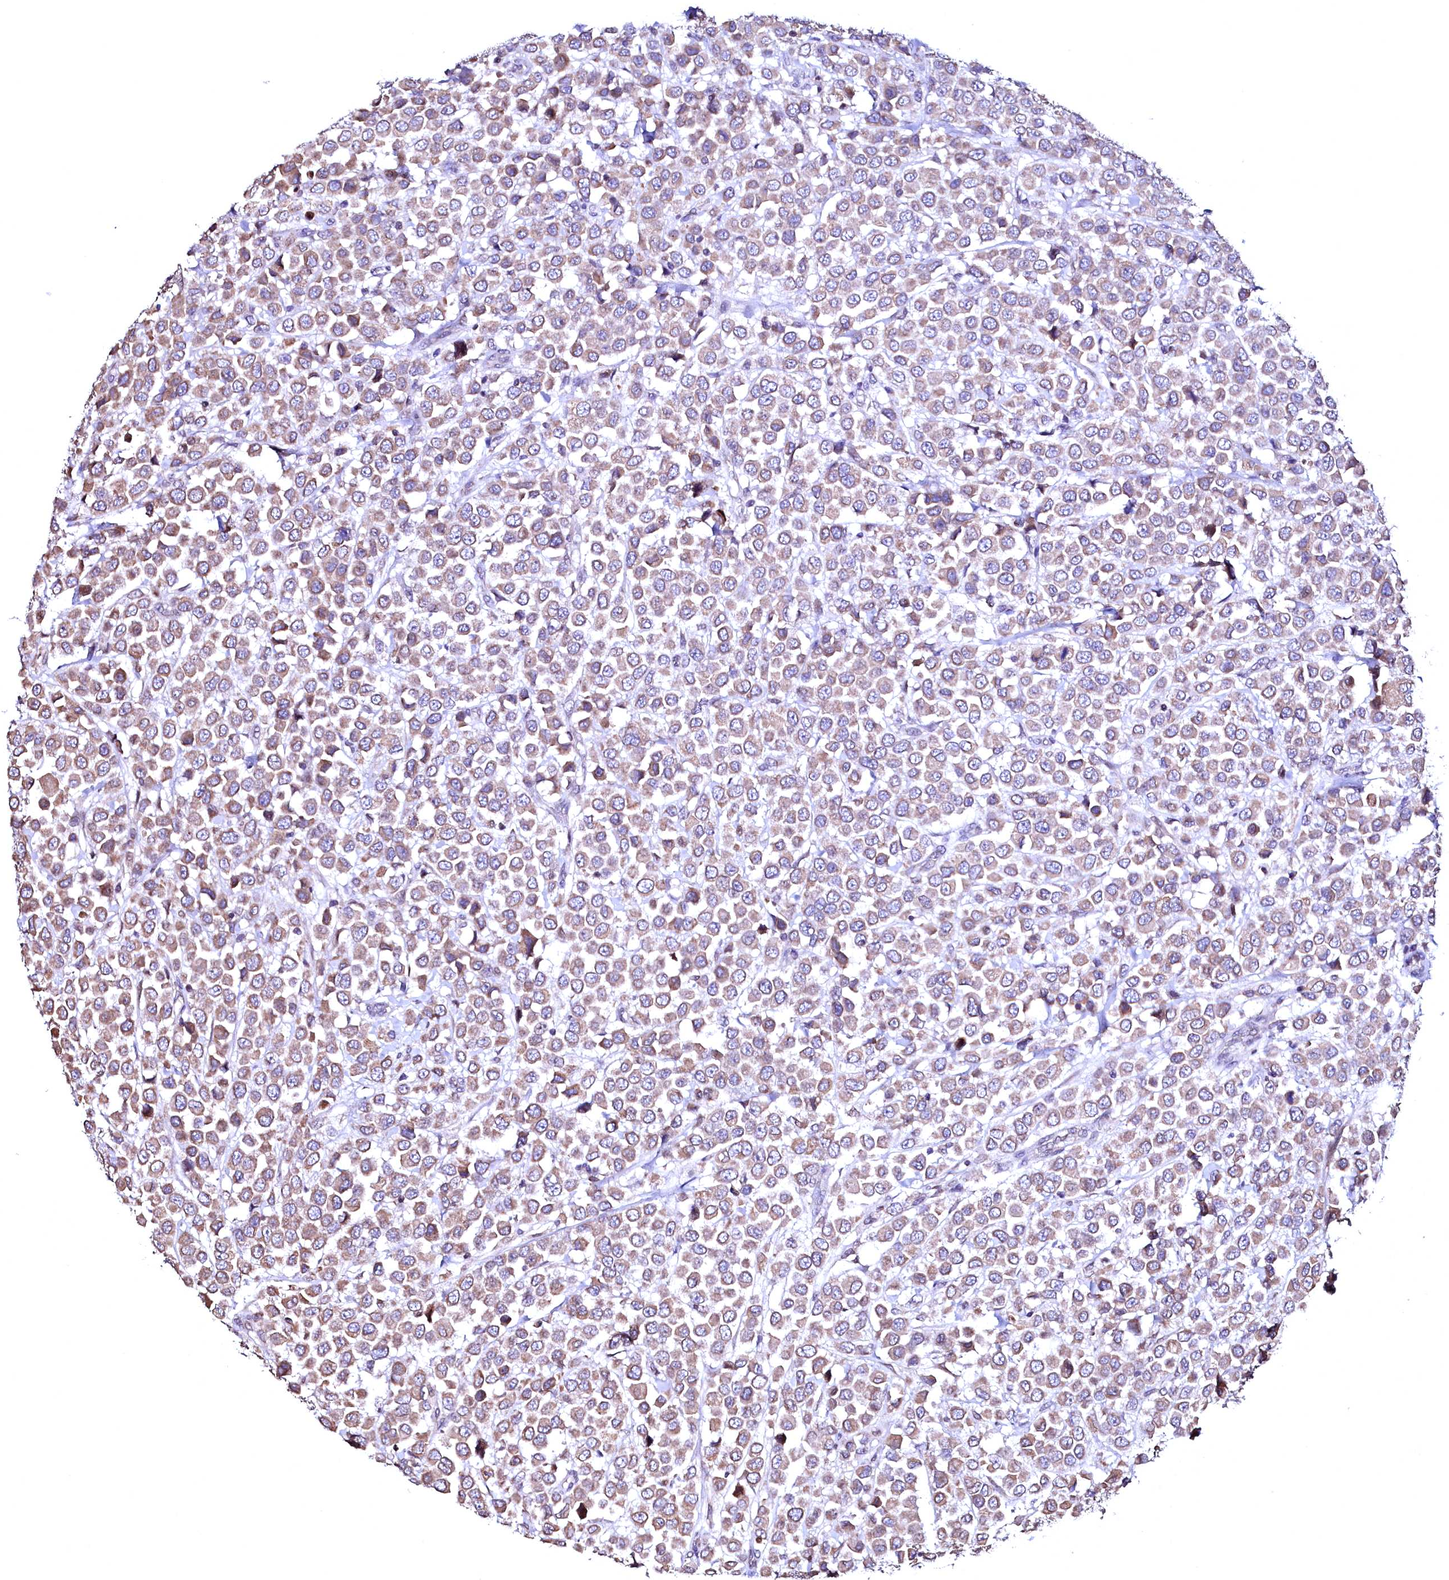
{"staining": {"intensity": "weak", "quantity": ">75%", "location": "cytoplasmic/membranous"}, "tissue": "breast cancer", "cell_type": "Tumor cells", "image_type": "cancer", "snomed": [{"axis": "morphology", "description": "Duct carcinoma"}, {"axis": "topography", "description": "Breast"}], "caption": "A brown stain highlights weak cytoplasmic/membranous staining of a protein in human intraductal carcinoma (breast) tumor cells. The staining was performed using DAB (3,3'-diaminobenzidine), with brown indicating positive protein expression. Nuclei are stained blue with hematoxylin.", "gene": "HAND1", "patient": {"sex": "female", "age": 61}}